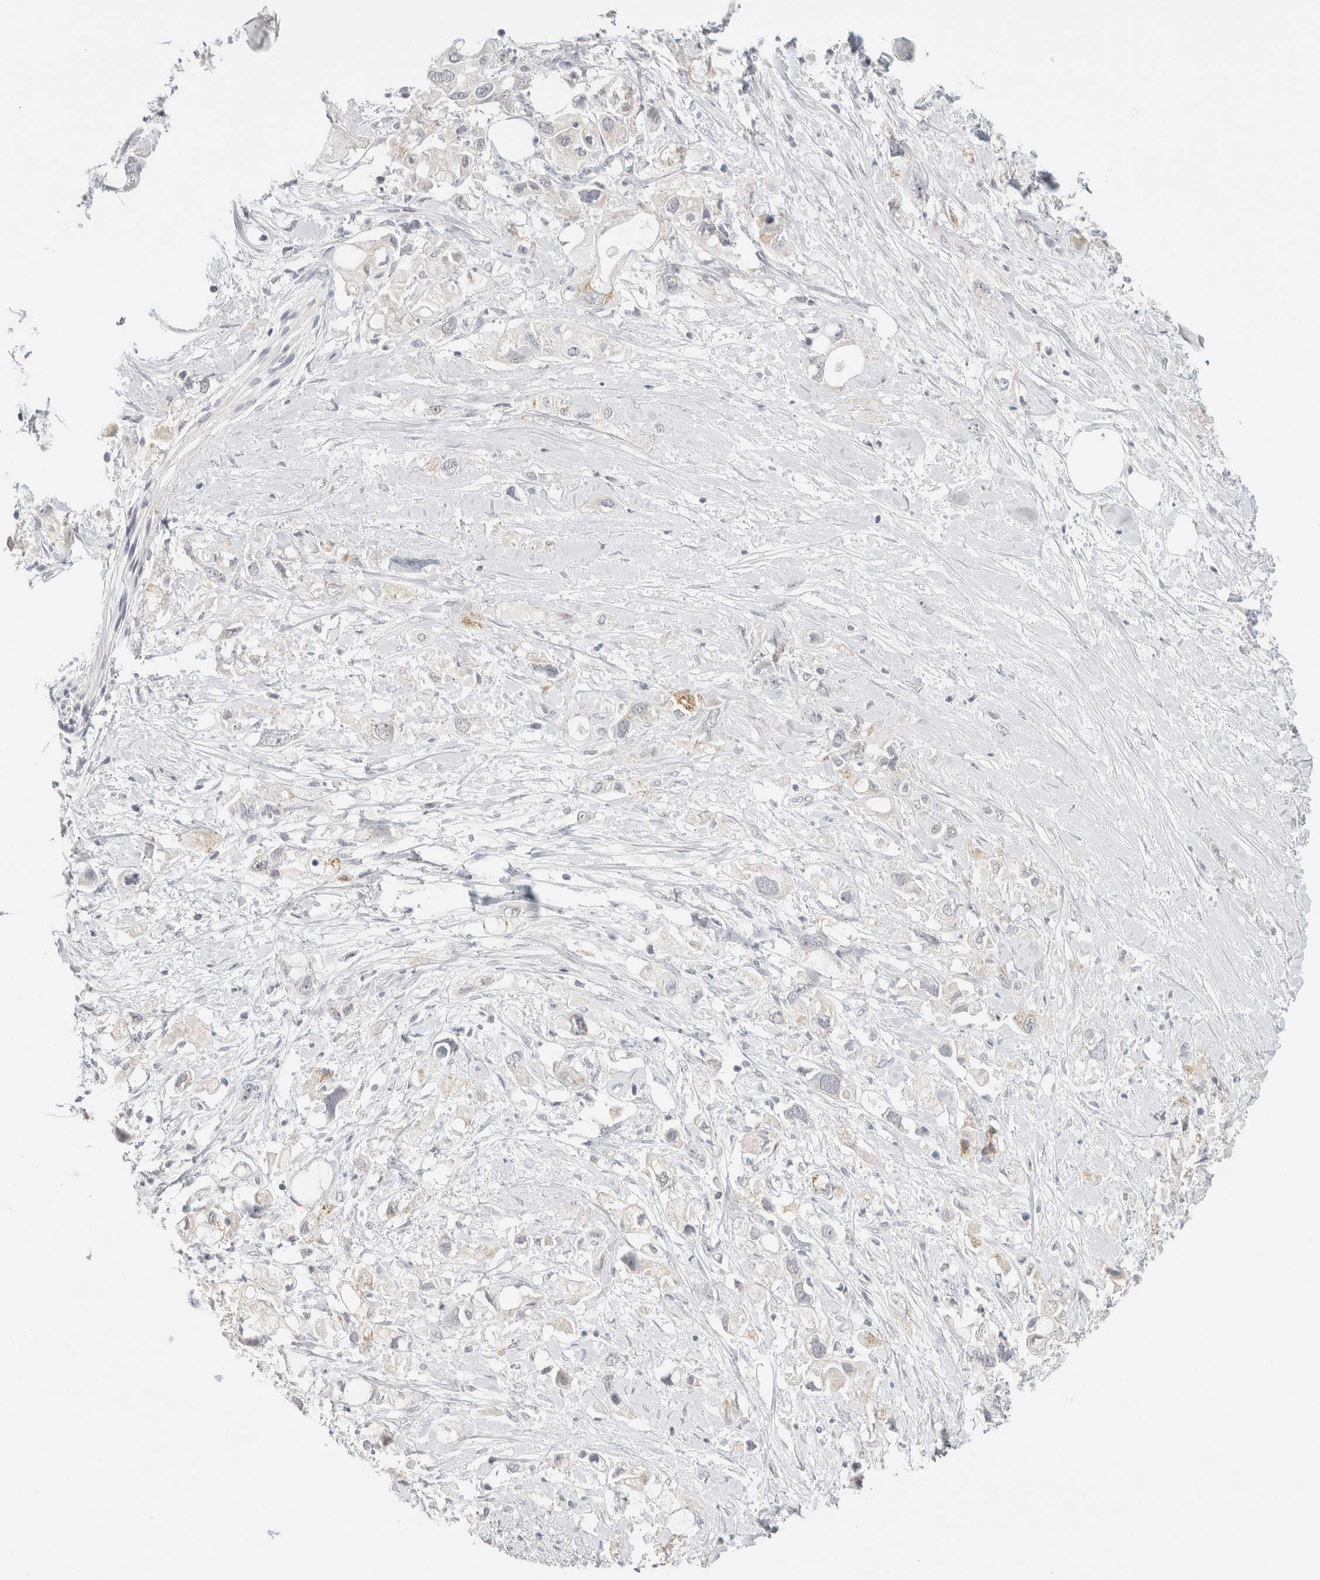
{"staining": {"intensity": "negative", "quantity": "none", "location": "none"}, "tissue": "pancreatic cancer", "cell_type": "Tumor cells", "image_type": "cancer", "snomed": [{"axis": "morphology", "description": "Adenocarcinoma, NOS"}, {"axis": "topography", "description": "Pancreas"}], "caption": "An IHC image of pancreatic adenocarcinoma is shown. There is no staining in tumor cells of pancreatic adenocarcinoma. The staining is performed using DAB (3,3'-diaminobenzidine) brown chromogen with nuclei counter-stained in using hematoxylin.", "gene": "CRAT", "patient": {"sex": "female", "age": 56}}